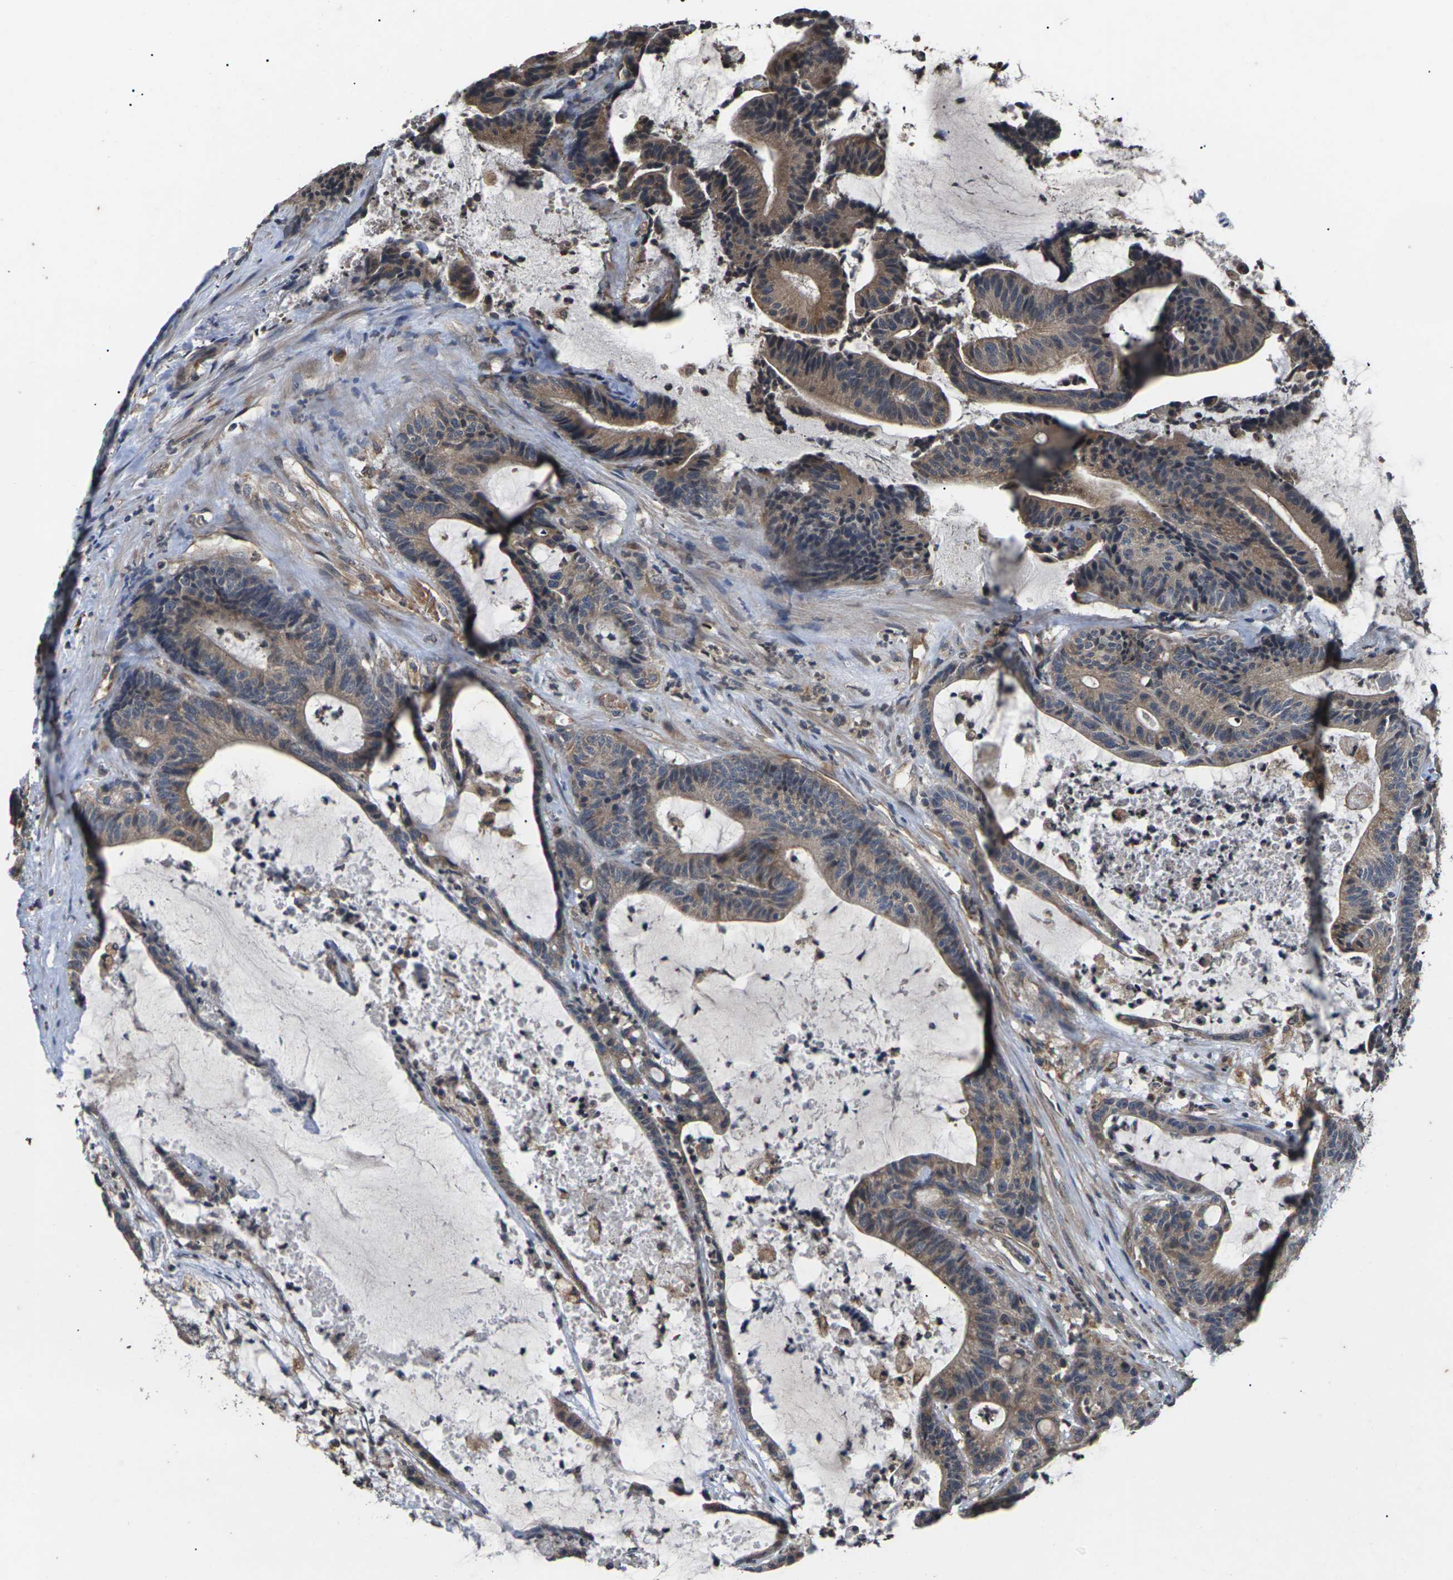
{"staining": {"intensity": "moderate", "quantity": ">75%", "location": "cytoplasmic/membranous"}, "tissue": "colorectal cancer", "cell_type": "Tumor cells", "image_type": "cancer", "snomed": [{"axis": "morphology", "description": "Adenocarcinoma, NOS"}, {"axis": "topography", "description": "Colon"}], "caption": "Adenocarcinoma (colorectal) stained with a brown dye reveals moderate cytoplasmic/membranous positive positivity in about >75% of tumor cells.", "gene": "DKK2", "patient": {"sex": "female", "age": 84}}